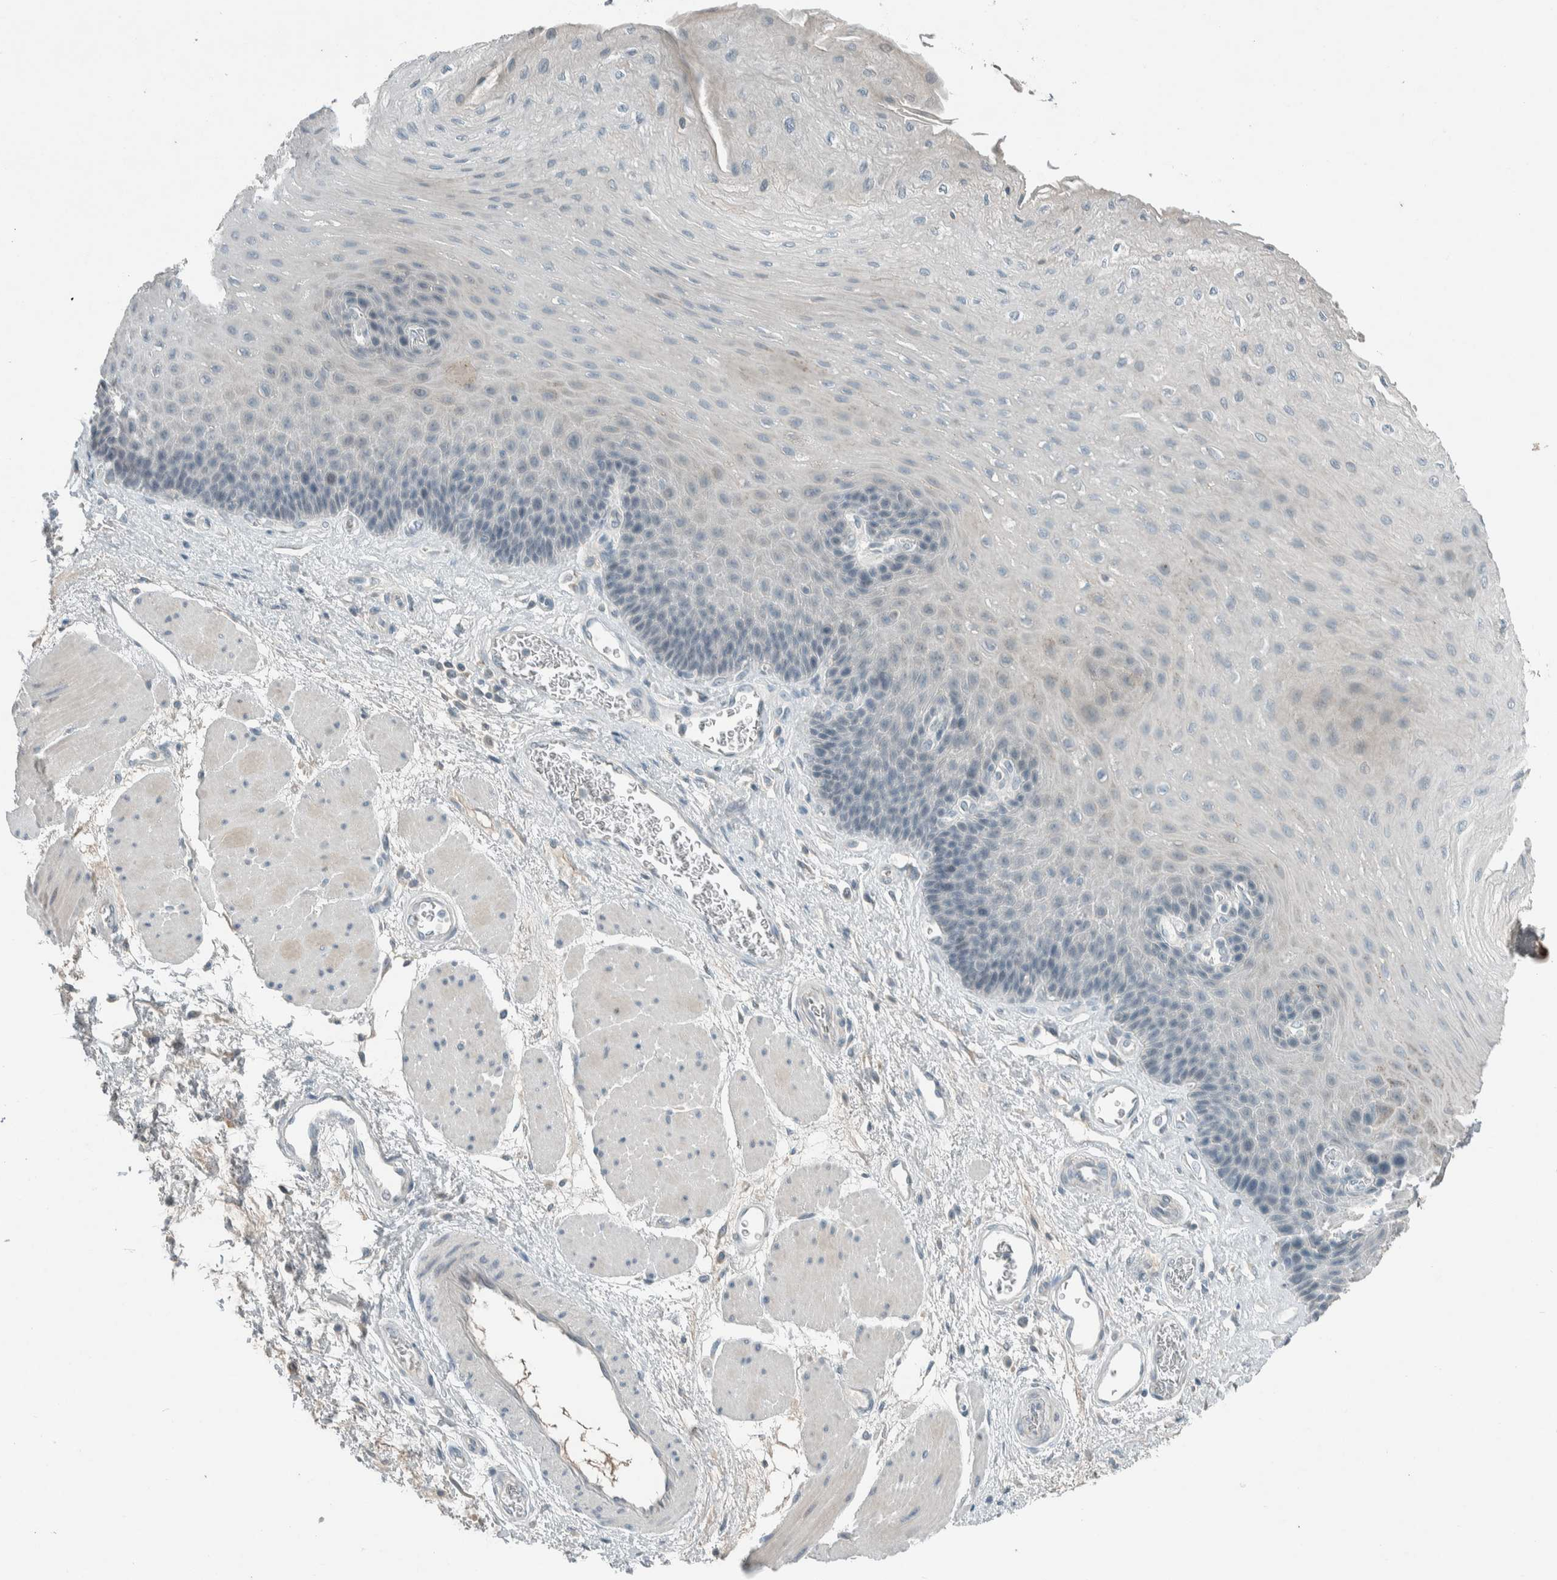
{"staining": {"intensity": "negative", "quantity": "none", "location": "none"}, "tissue": "esophagus", "cell_type": "Squamous epithelial cells", "image_type": "normal", "snomed": [{"axis": "morphology", "description": "Normal tissue, NOS"}, {"axis": "topography", "description": "Esophagus"}], "caption": "Human esophagus stained for a protein using immunohistochemistry displays no expression in squamous epithelial cells.", "gene": "CERCAM", "patient": {"sex": "female", "age": 72}}